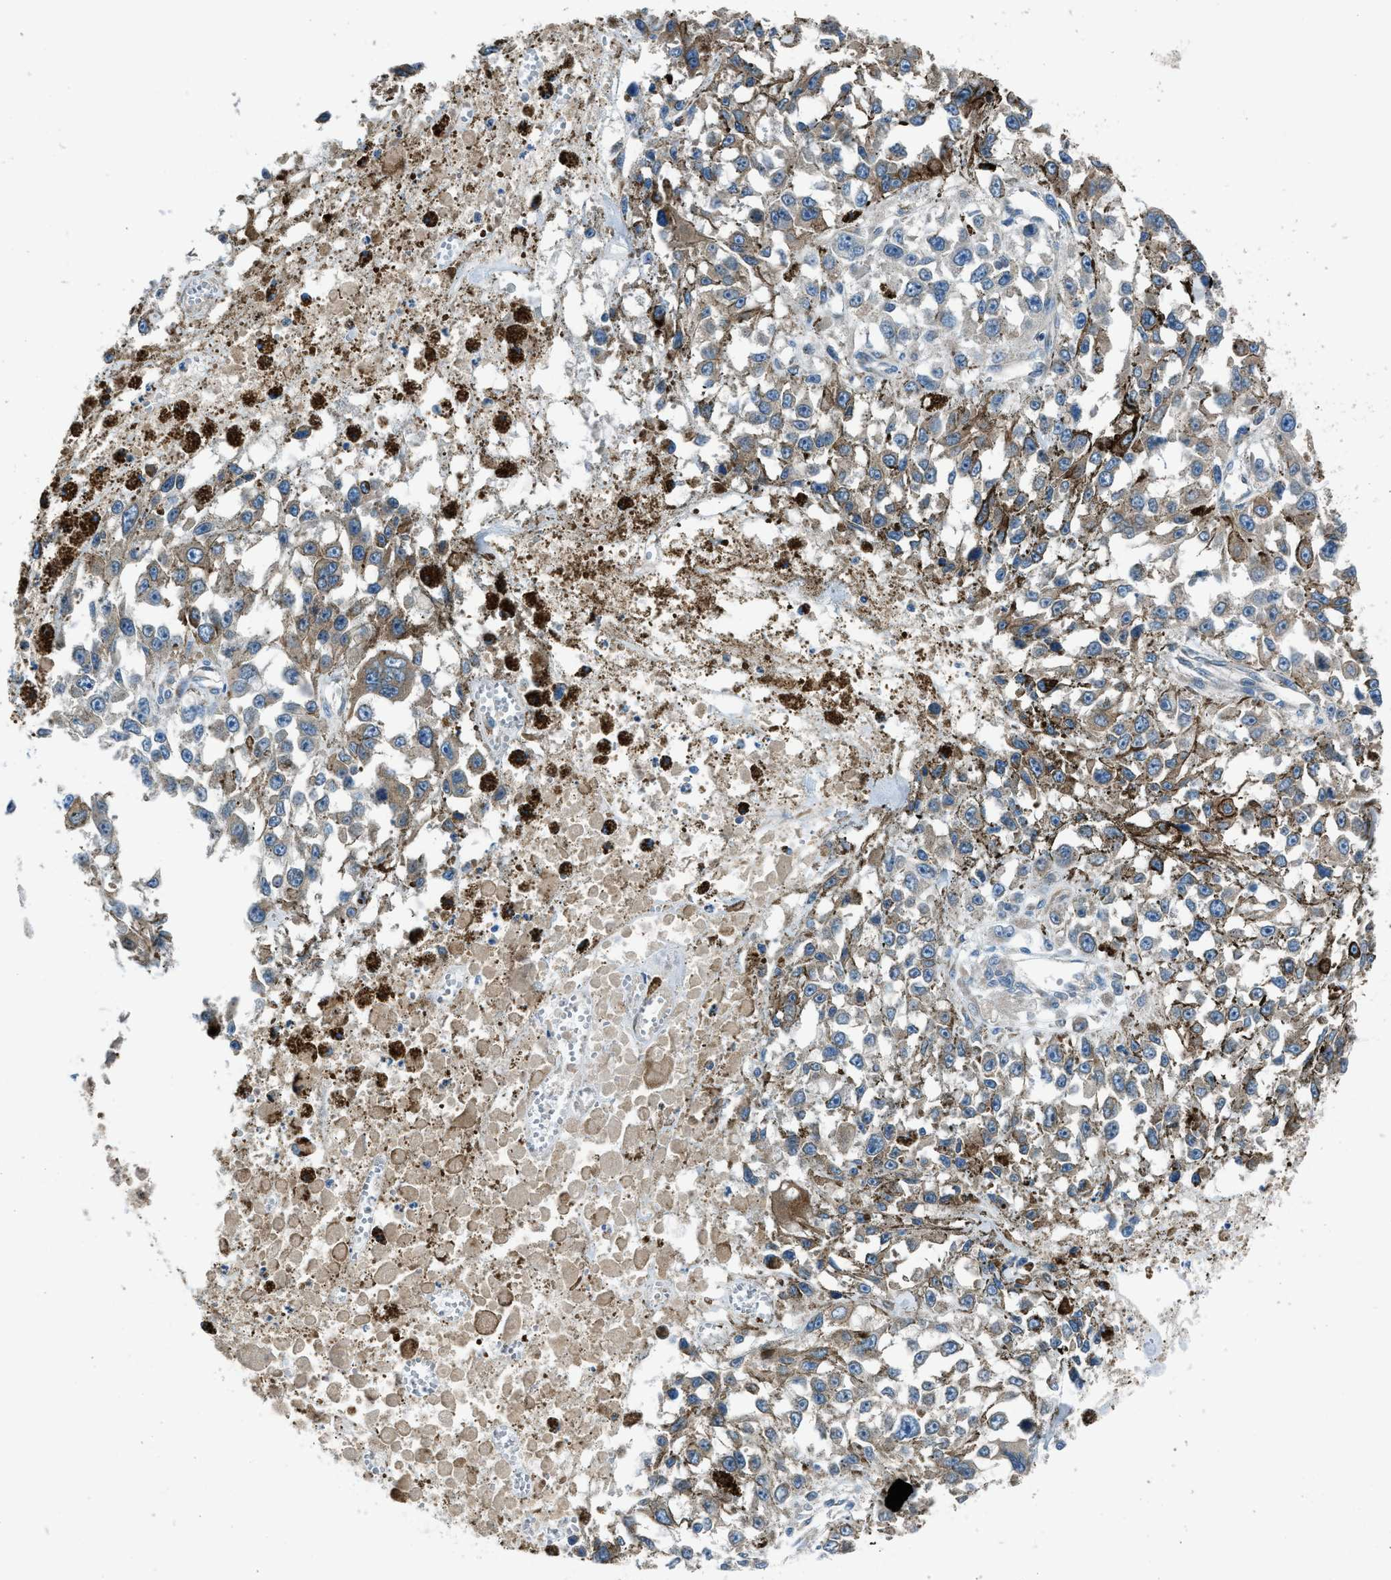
{"staining": {"intensity": "moderate", "quantity": ">75%", "location": "cytoplasmic/membranous"}, "tissue": "melanoma", "cell_type": "Tumor cells", "image_type": "cancer", "snomed": [{"axis": "morphology", "description": "Malignant melanoma, Metastatic site"}, {"axis": "topography", "description": "Lymph node"}], "caption": "Tumor cells demonstrate medium levels of moderate cytoplasmic/membranous expression in about >75% of cells in human malignant melanoma (metastatic site). The staining was performed using DAB to visualize the protein expression in brown, while the nuclei were stained in blue with hematoxylin (Magnification: 20x).", "gene": "LMBR1", "patient": {"sex": "male", "age": 59}}